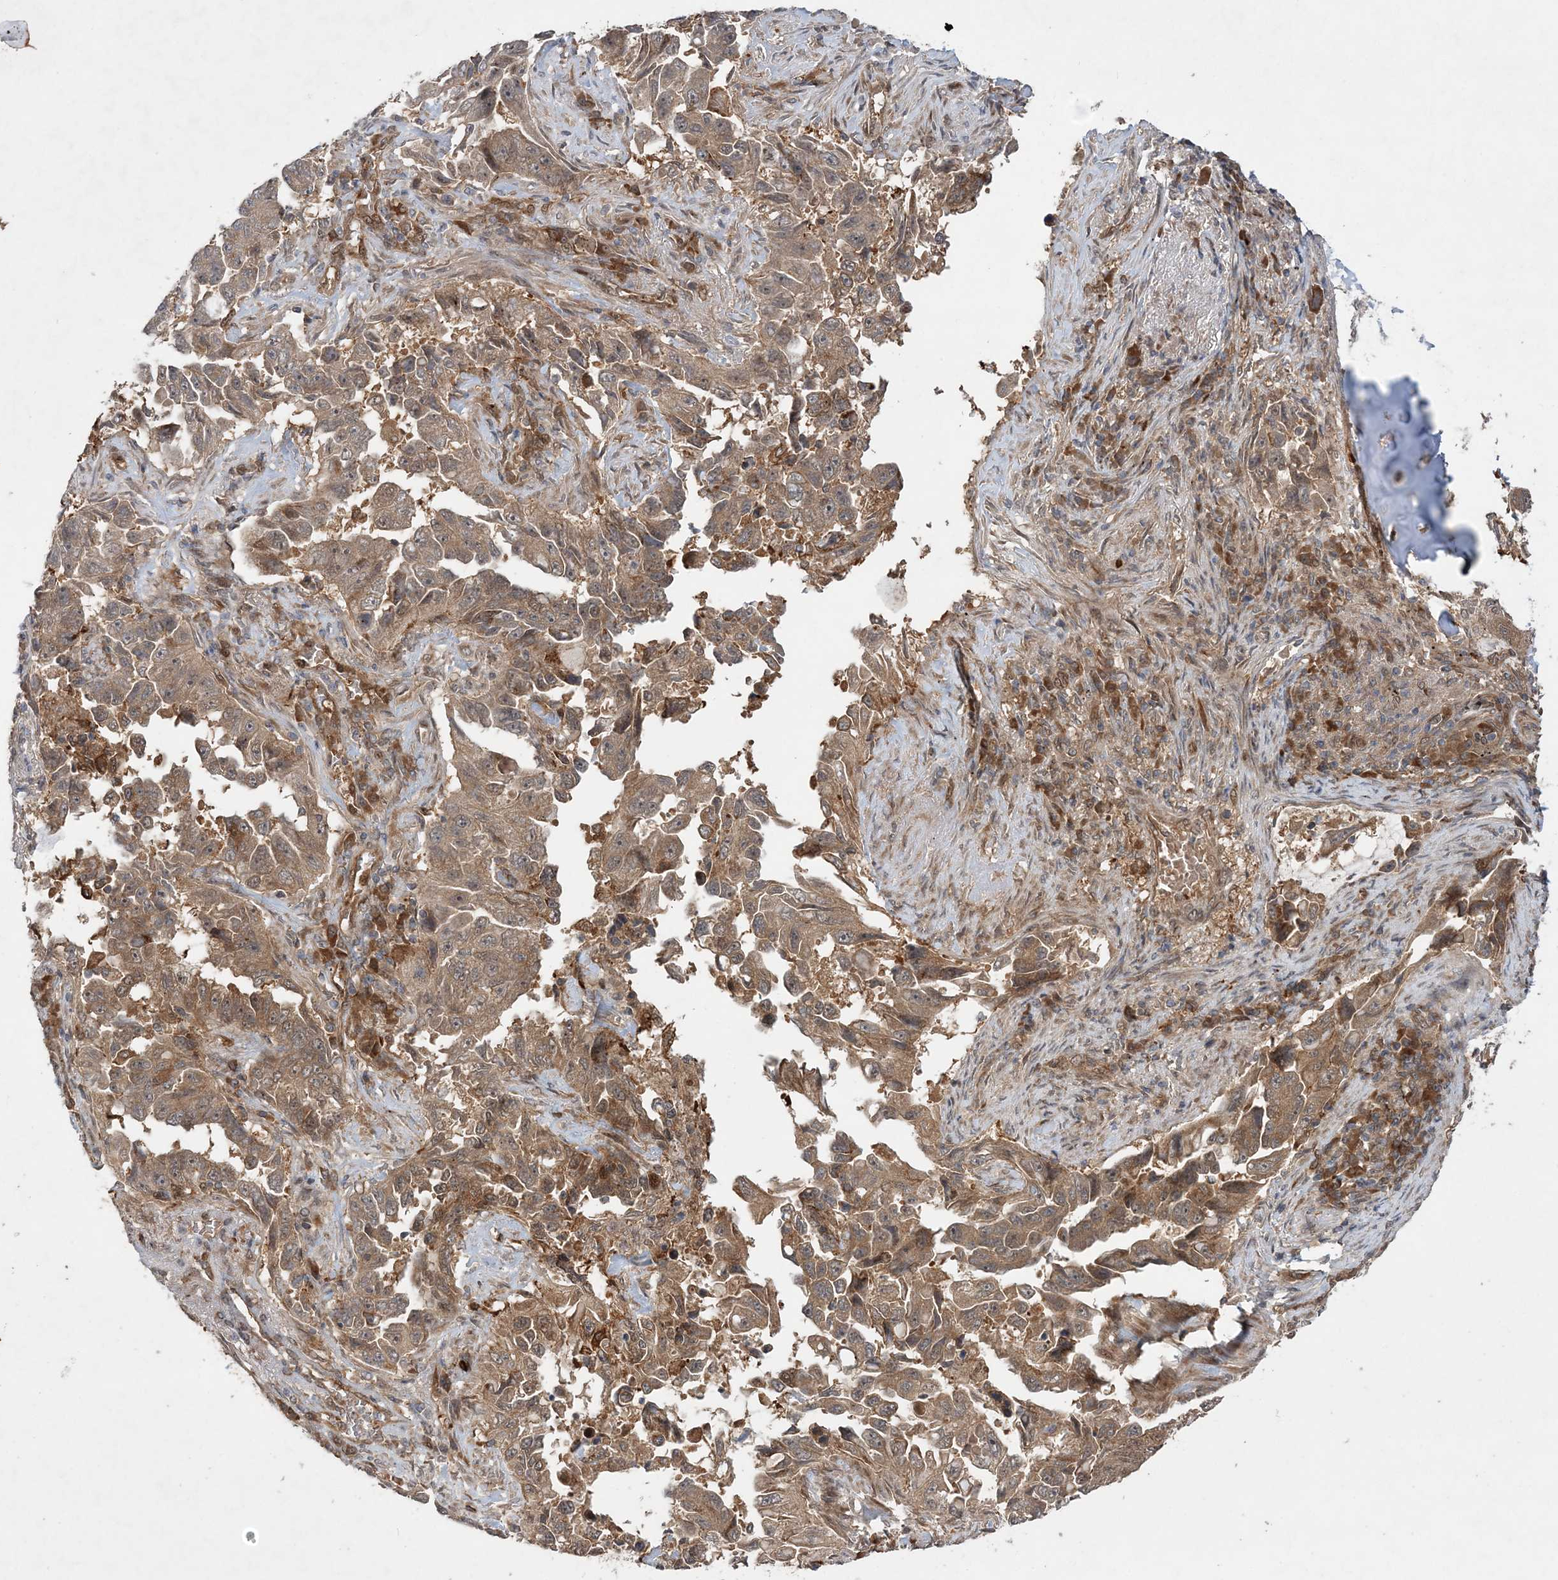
{"staining": {"intensity": "weak", "quantity": ">75%", "location": "cytoplasmic/membranous"}, "tissue": "lung cancer", "cell_type": "Tumor cells", "image_type": "cancer", "snomed": [{"axis": "morphology", "description": "Adenocarcinoma, NOS"}, {"axis": "topography", "description": "Lung"}], "caption": "Weak cytoplasmic/membranous staining is present in approximately >75% of tumor cells in adenocarcinoma (lung). The staining was performed using DAB to visualize the protein expression in brown, while the nuclei were stained in blue with hematoxylin (Magnification: 20x).", "gene": "UBTD2", "patient": {"sex": "female", "age": 51}}